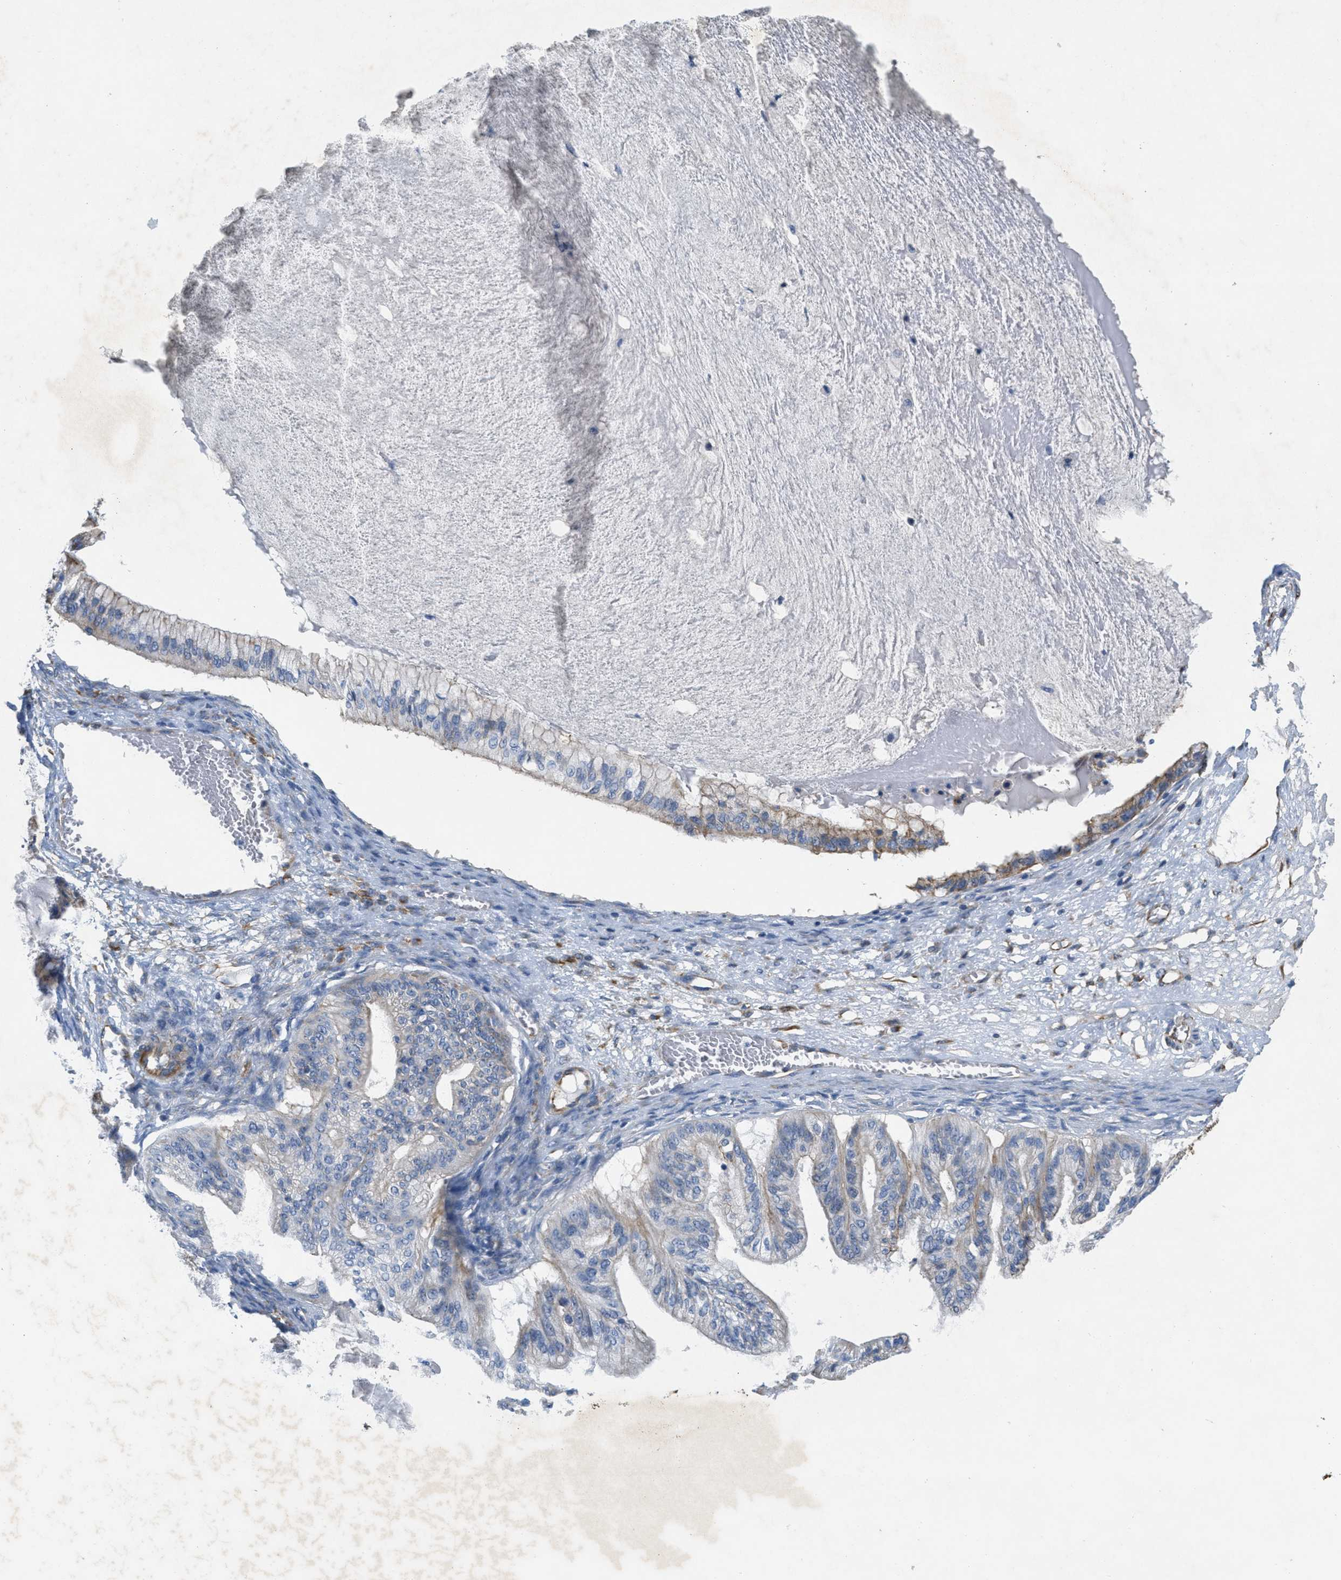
{"staining": {"intensity": "negative", "quantity": "none", "location": "none"}, "tissue": "ovarian cancer", "cell_type": "Tumor cells", "image_type": "cancer", "snomed": [{"axis": "morphology", "description": "Cystadenocarcinoma, mucinous, NOS"}, {"axis": "topography", "description": "Ovary"}], "caption": "An immunohistochemistry micrograph of ovarian cancer (mucinous cystadenocarcinoma) is shown. There is no staining in tumor cells of ovarian cancer (mucinous cystadenocarcinoma).", "gene": "BTN3A1", "patient": {"sex": "female", "age": 57}}